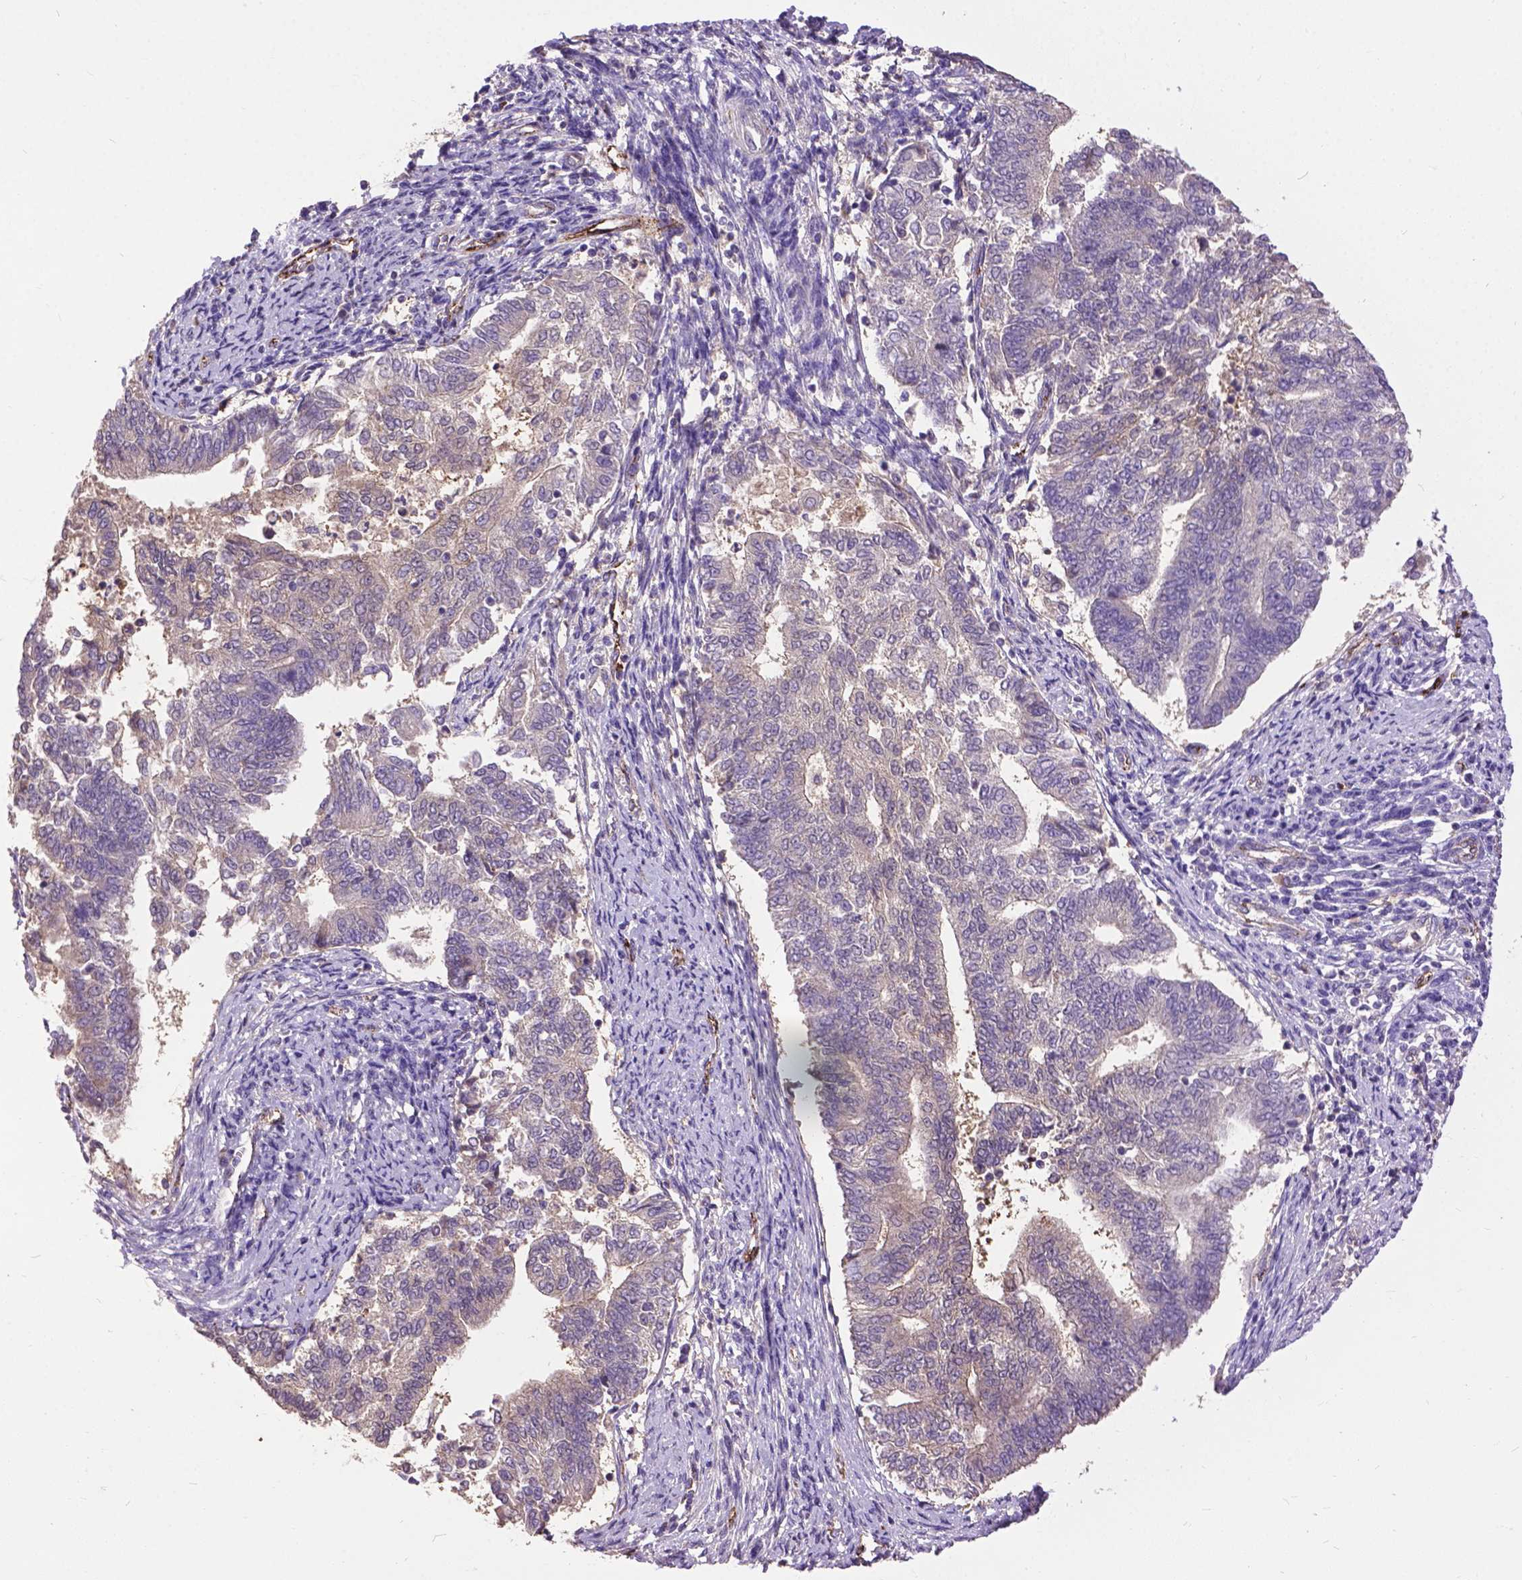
{"staining": {"intensity": "negative", "quantity": "none", "location": "none"}, "tissue": "endometrial cancer", "cell_type": "Tumor cells", "image_type": "cancer", "snomed": [{"axis": "morphology", "description": "Adenocarcinoma, NOS"}, {"axis": "topography", "description": "Endometrium"}], "caption": "Protein analysis of endometrial cancer displays no significant expression in tumor cells. (DAB IHC visualized using brightfield microscopy, high magnification).", "gene": "ZNF337", "patient": {"sex": "female", "age": 65}}